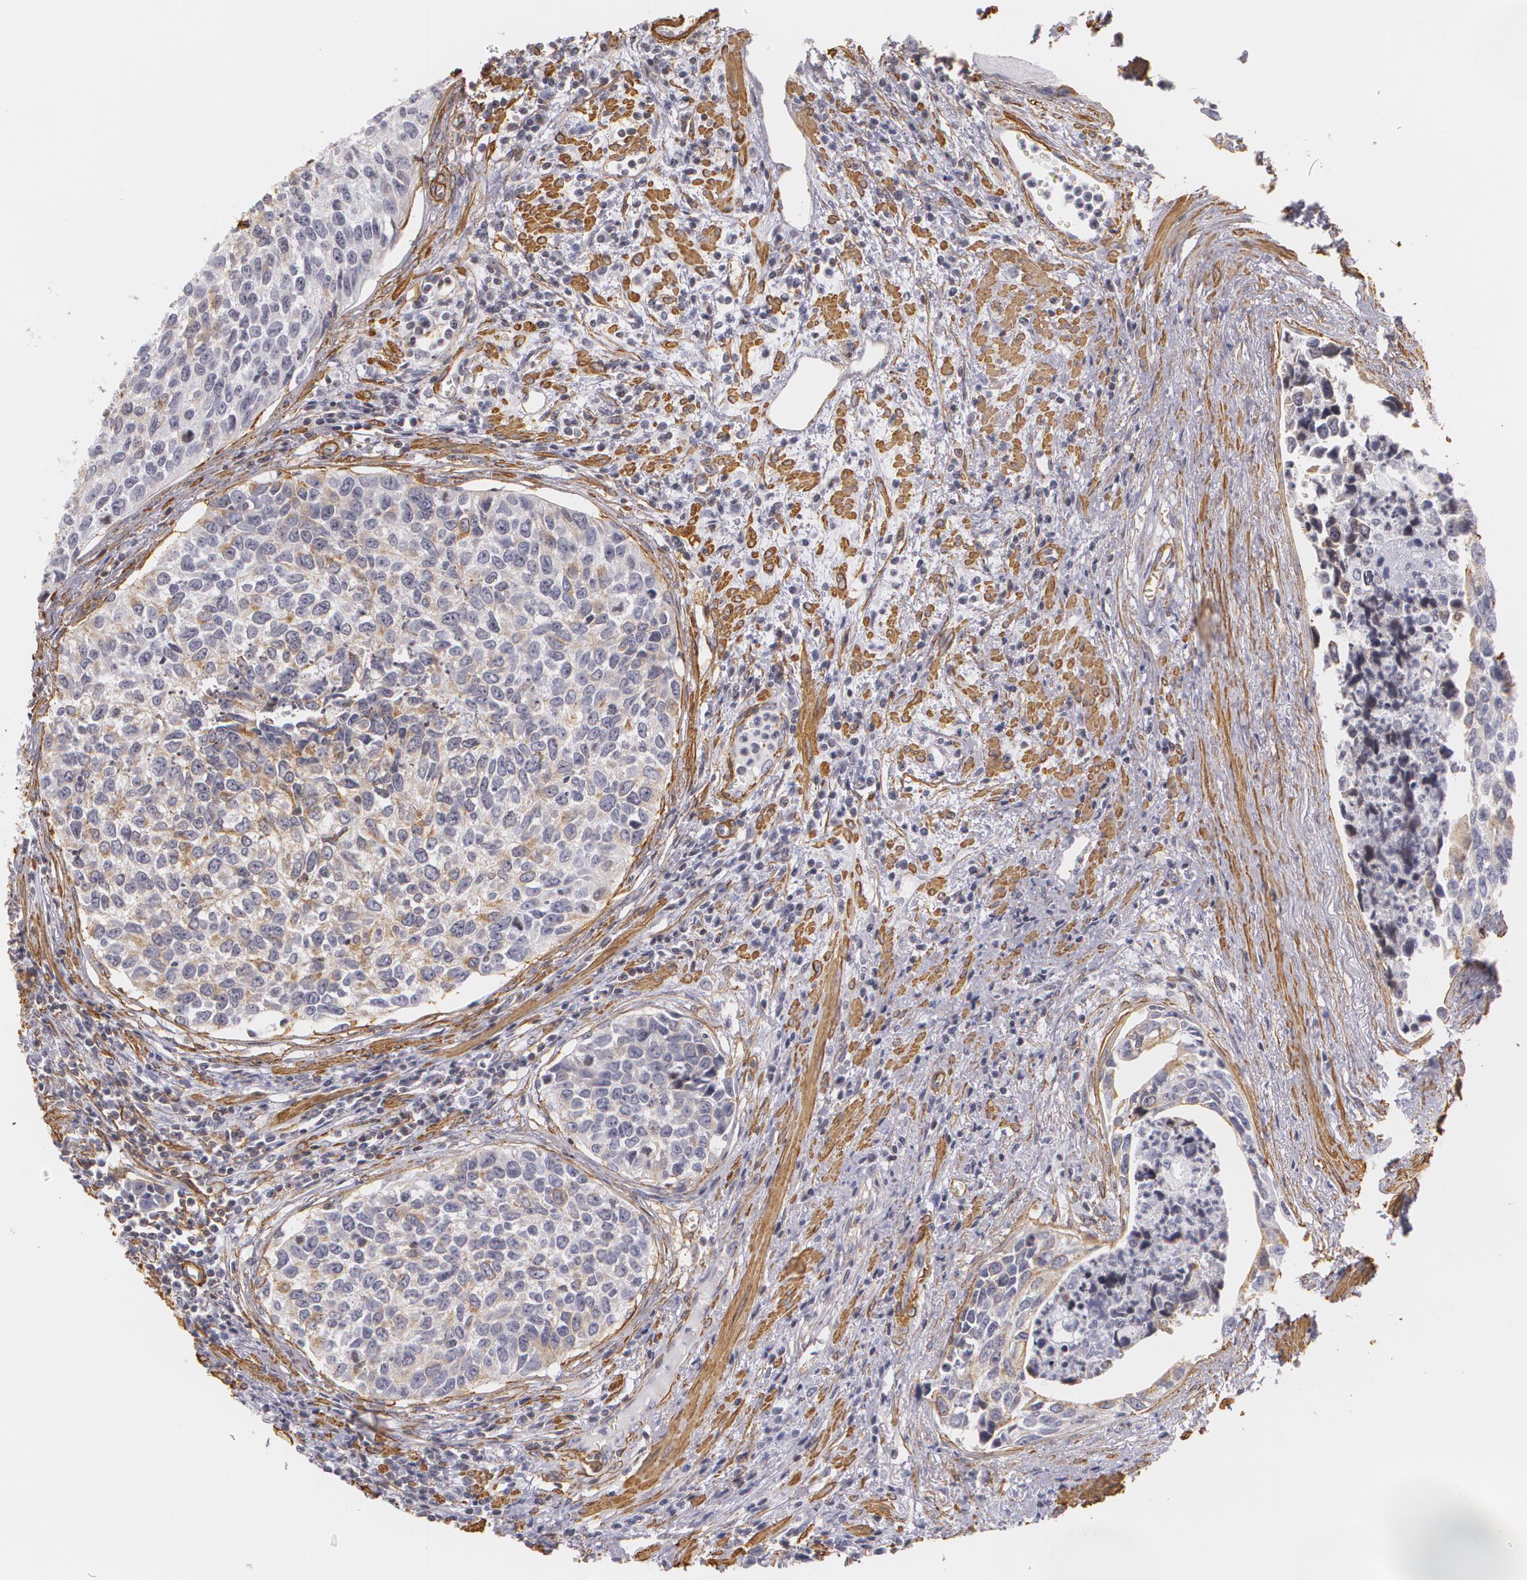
{"staining": {"intensity": "weak", "quantity": "25%-75%", "location": "cytoplasmic/membranous"}, "tissue": "urothelial cancer", "cell_type": "Tumor cells", "image_type": "cancer", "snomed": [{"axis": "morphology", "description": "Urothelial carcinoma, High grade"}, {"axis": "topography", "description": "Urinary bladder"}], "caption": "Immunohistochemical staining of human urothelial carcinoma (high-grade) reveals low levels of weak cytoplasmic/membranous positivity in about 25%-75% of tumor cells.", "gene": "VAMP1", "patient": {"sex": "male", "age": 81}}